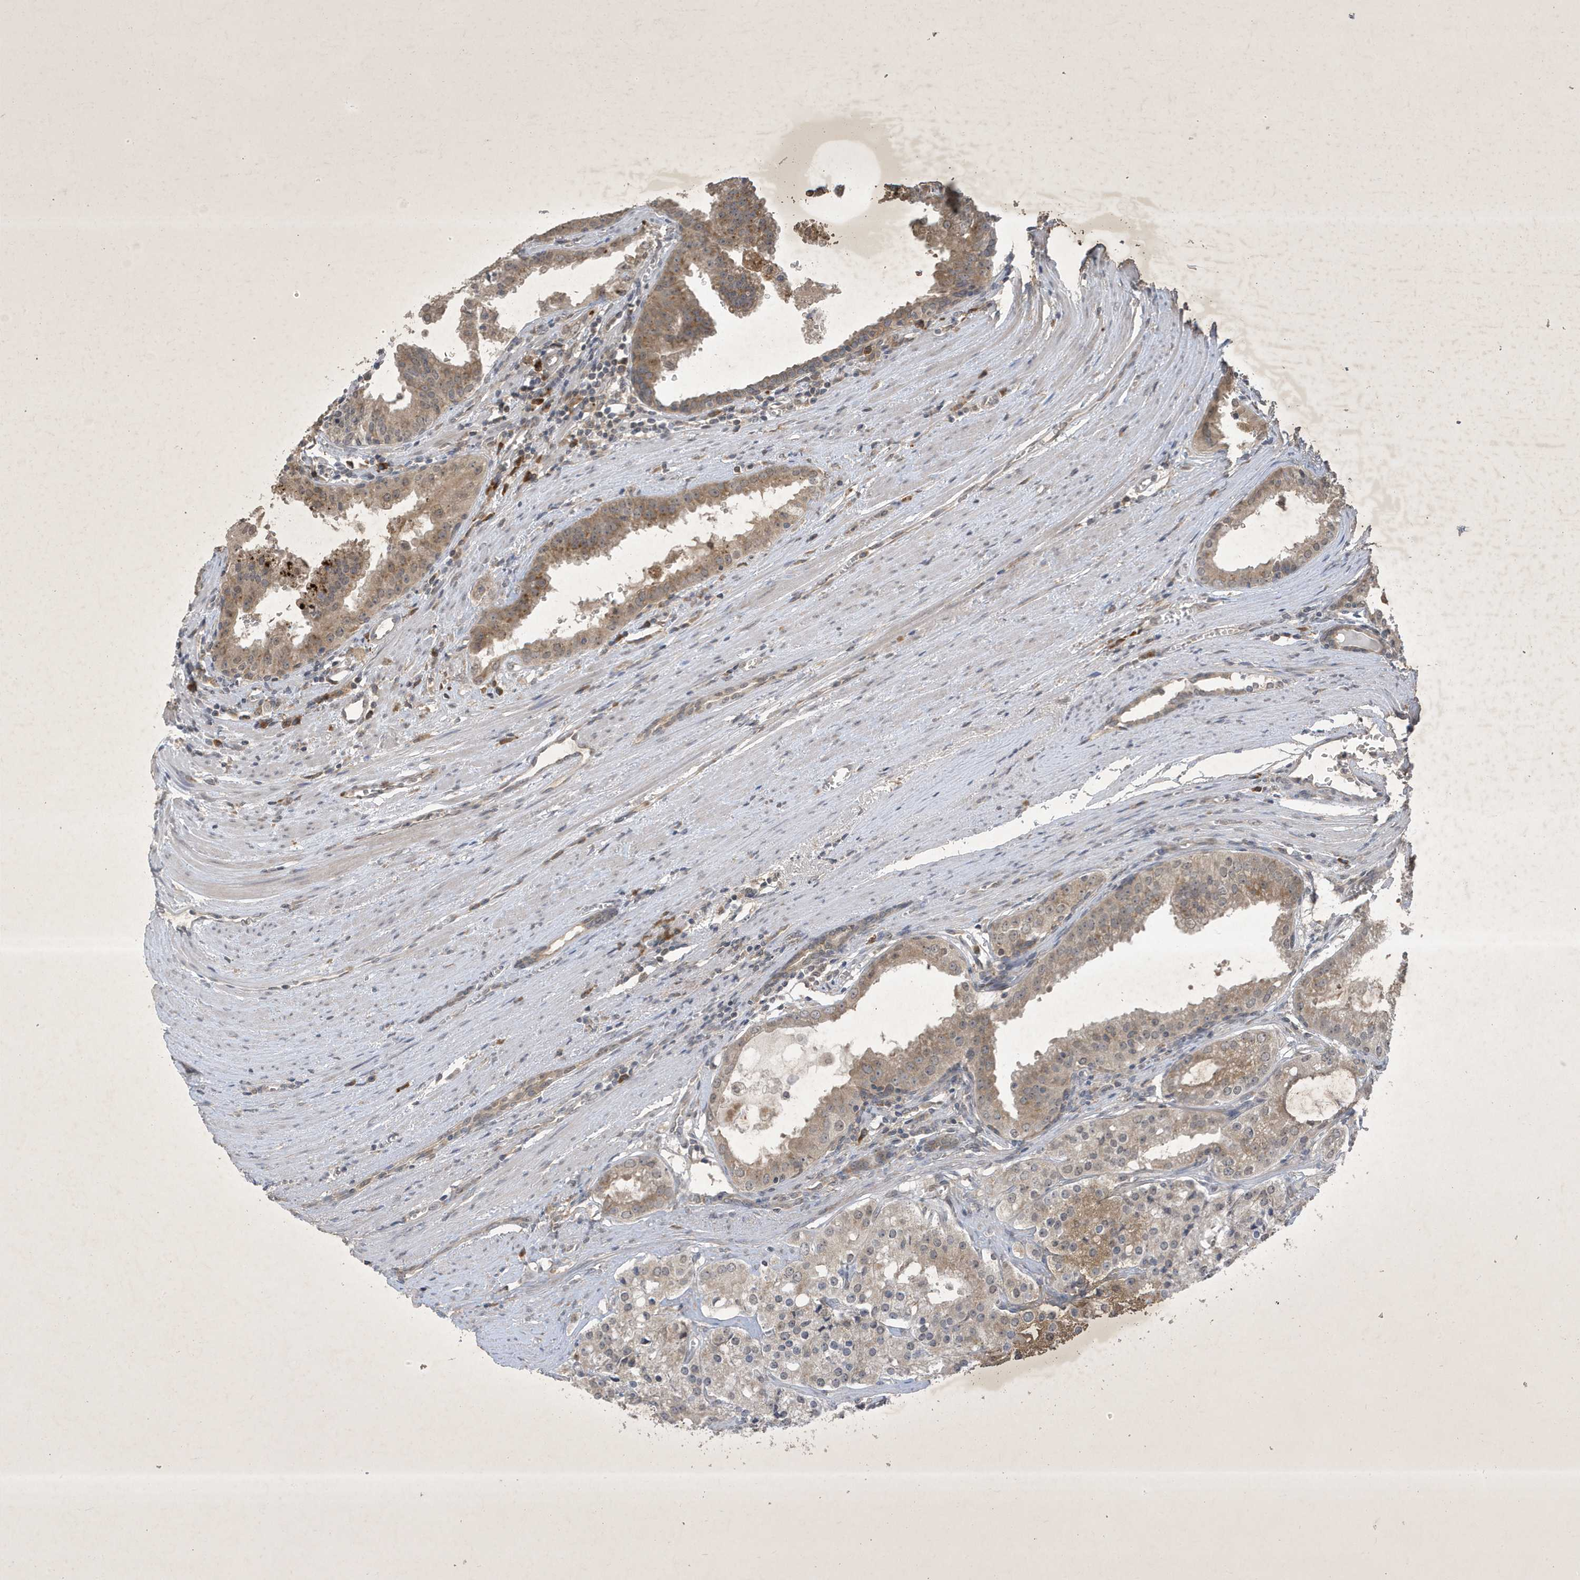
{"staining": {"intensity": "weak", "quantity": ">75%", "location": "cytoplasmic/membranous"}, "tissue": "prostate cancer", "cell_type": "Tumor cells", "image_type": "cancer", "snomed": [{"axis": "morphology", "description": "Adenocarcinoma, High grade"}, {"axis": "topography", "description": "Prostate"}], "caption": "An IHC micrograph of neoplastic tissue is shown. Protein staining in brown highlights weak cytoplasmic/membranous positivity in prostate cancer within tumor cells. Using DAB (brown) and hematoxylin (blue) stains, captured at high magnification using brightfield microscopy.", "gene": "STX10", "patient": {"sex": "male", "age": 68}}